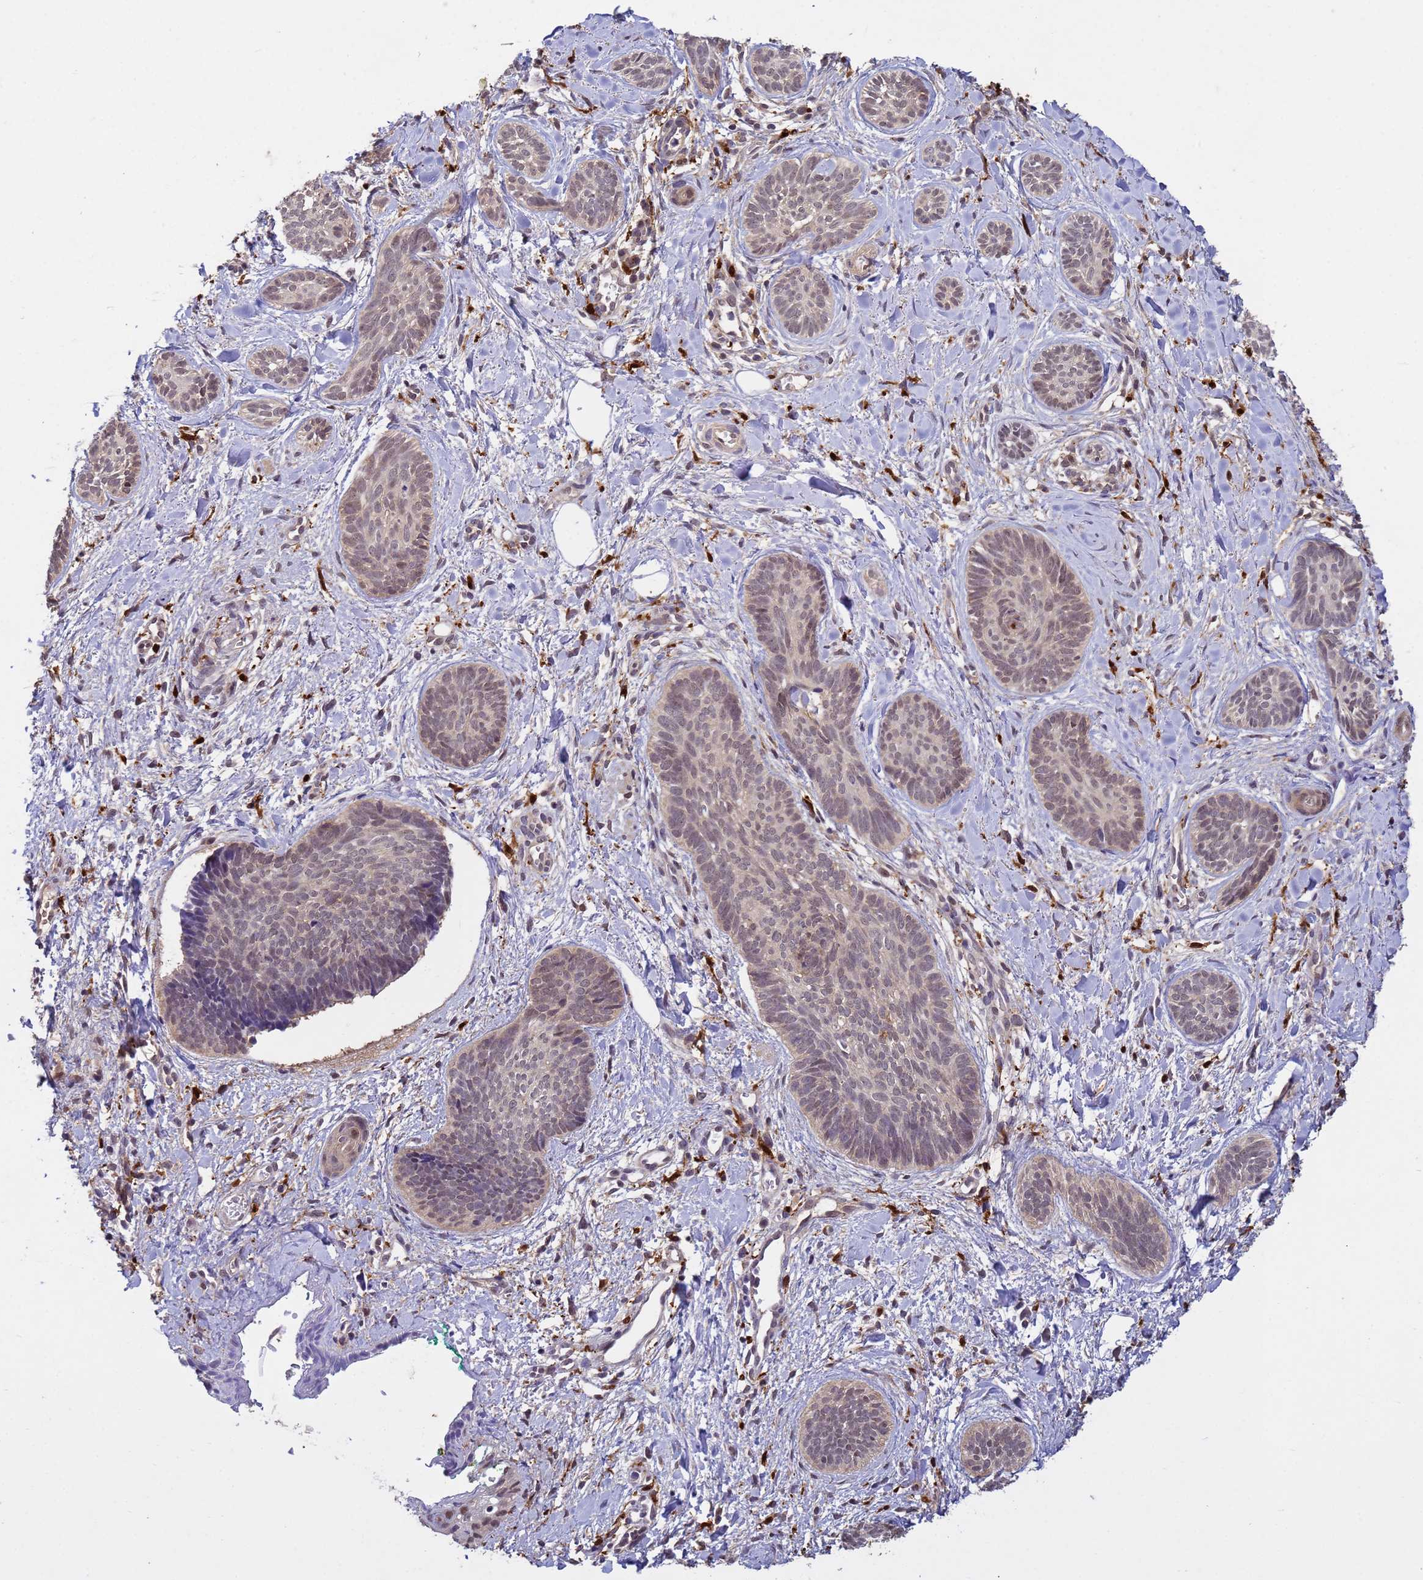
{"staining": {"intensity": "weak", "quantity": "25%-75%", "location": "nuclear"}, "tissue": "skin cancer", "cell_type": "Tumor cells", "image_type": "cancer", "snomed": [{"axis": "morphology", "description": "Basal cell carcinoma"}, {"axis": "topography", "description": "Skin"}], "caption": "Tumor cells reveal low levels of weak nuclear positivity in about 25%-75% of cells in human skin cancer.", "gene": "NPEPPS", "patient": {"sex": "female", "age": 81}}